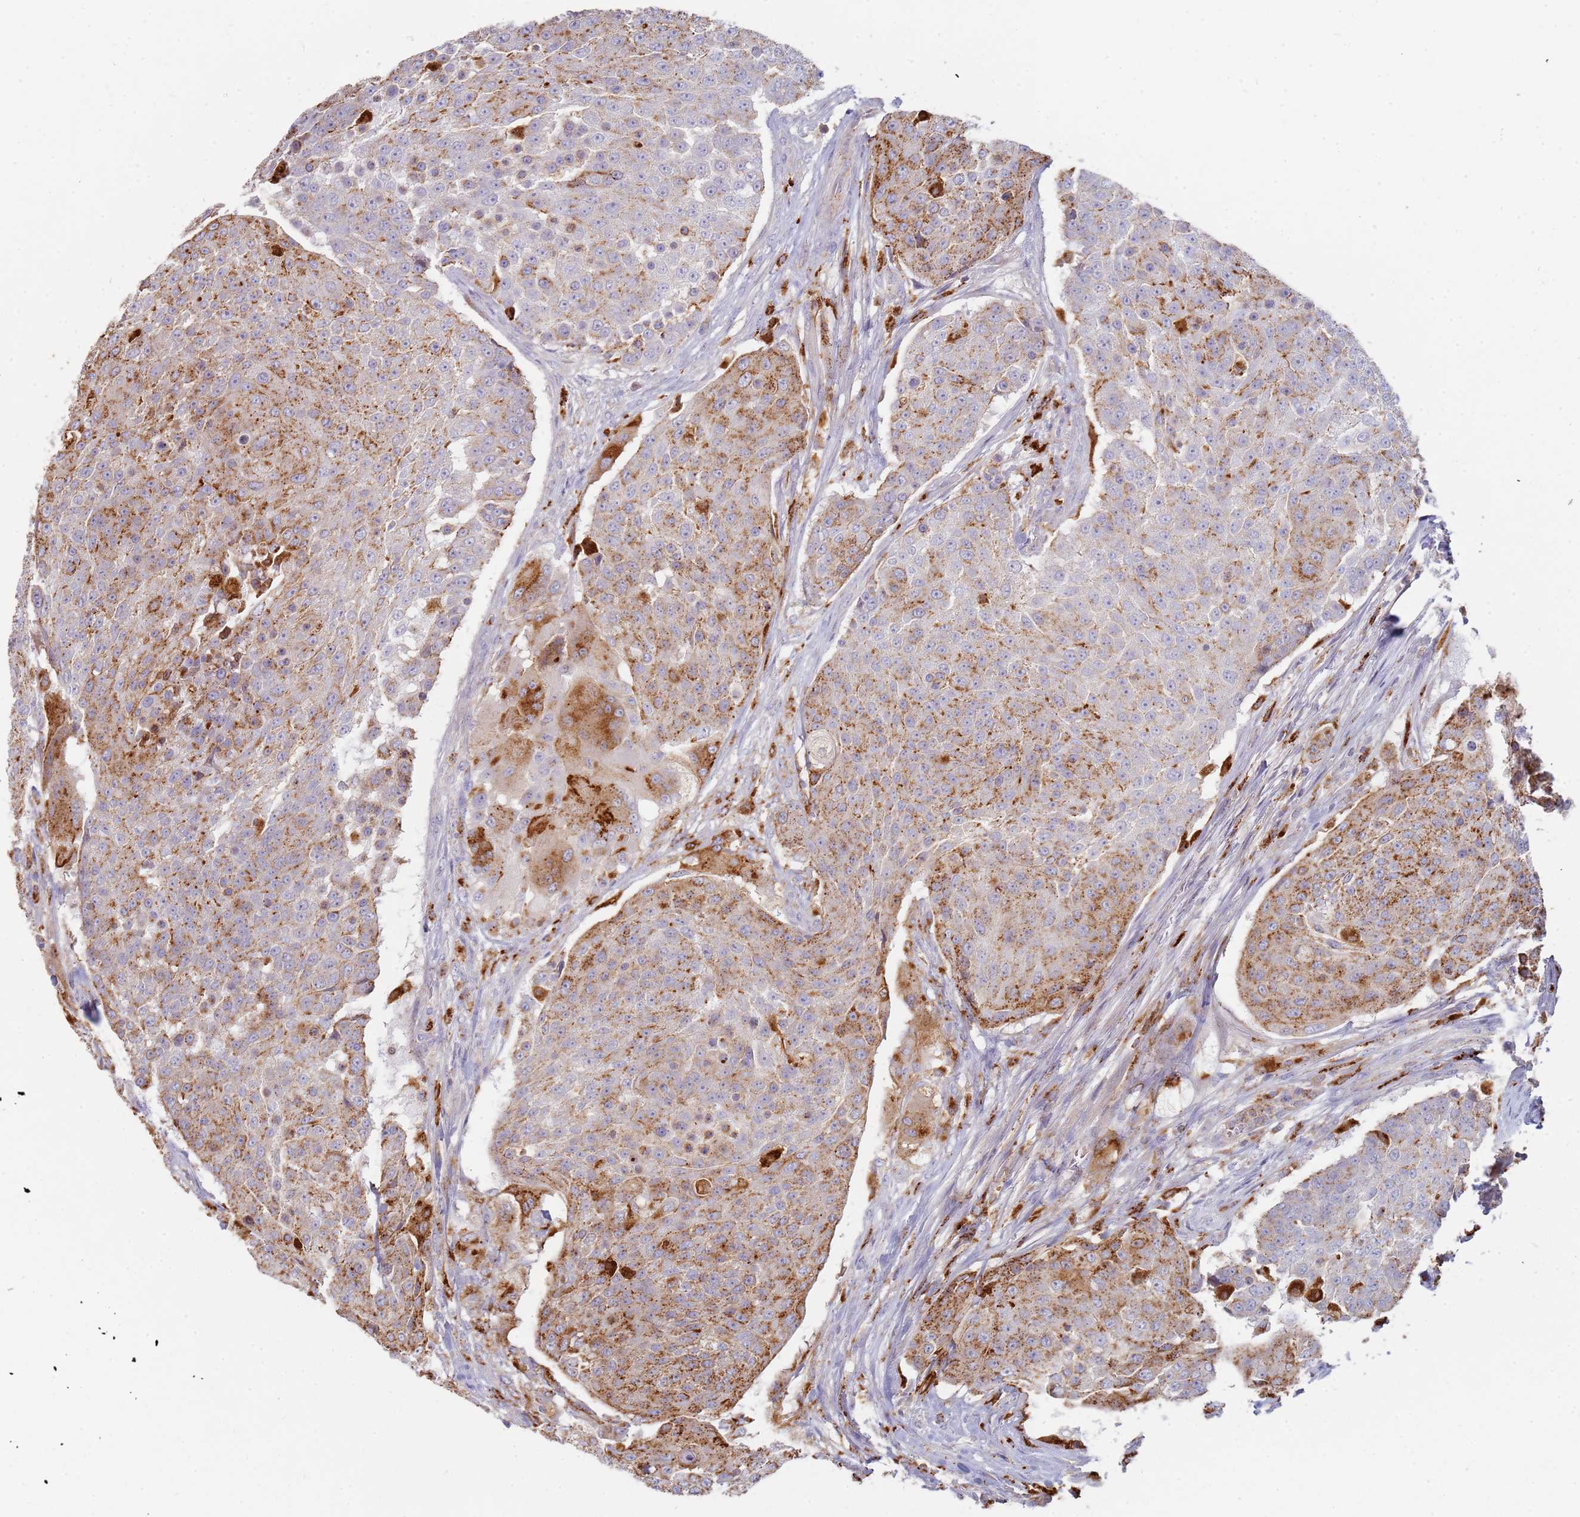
{"staining": {"intensity": "moderate", "quantity": "25%-75%", "location": "cytoplasmic/membranous"}, "tissue": "urothelial cancer", "cell_type": "Tumor cells", "image_type": "cancer", "snomed": [{"axis": "morphology", "description": "Urothelial carcinoma, High grade"}, {"axis": "topography", "description": "Urinary bladder"}], "caption": "The micrograph exhibits immunohistochemical staining of urothelial cancer. There is moderate cytoplasmic/membranous staining is present in about 25%-75% of tumor cells.", "gene": "TMEM229B", "patient": {"sex": "female", "age": 63}}